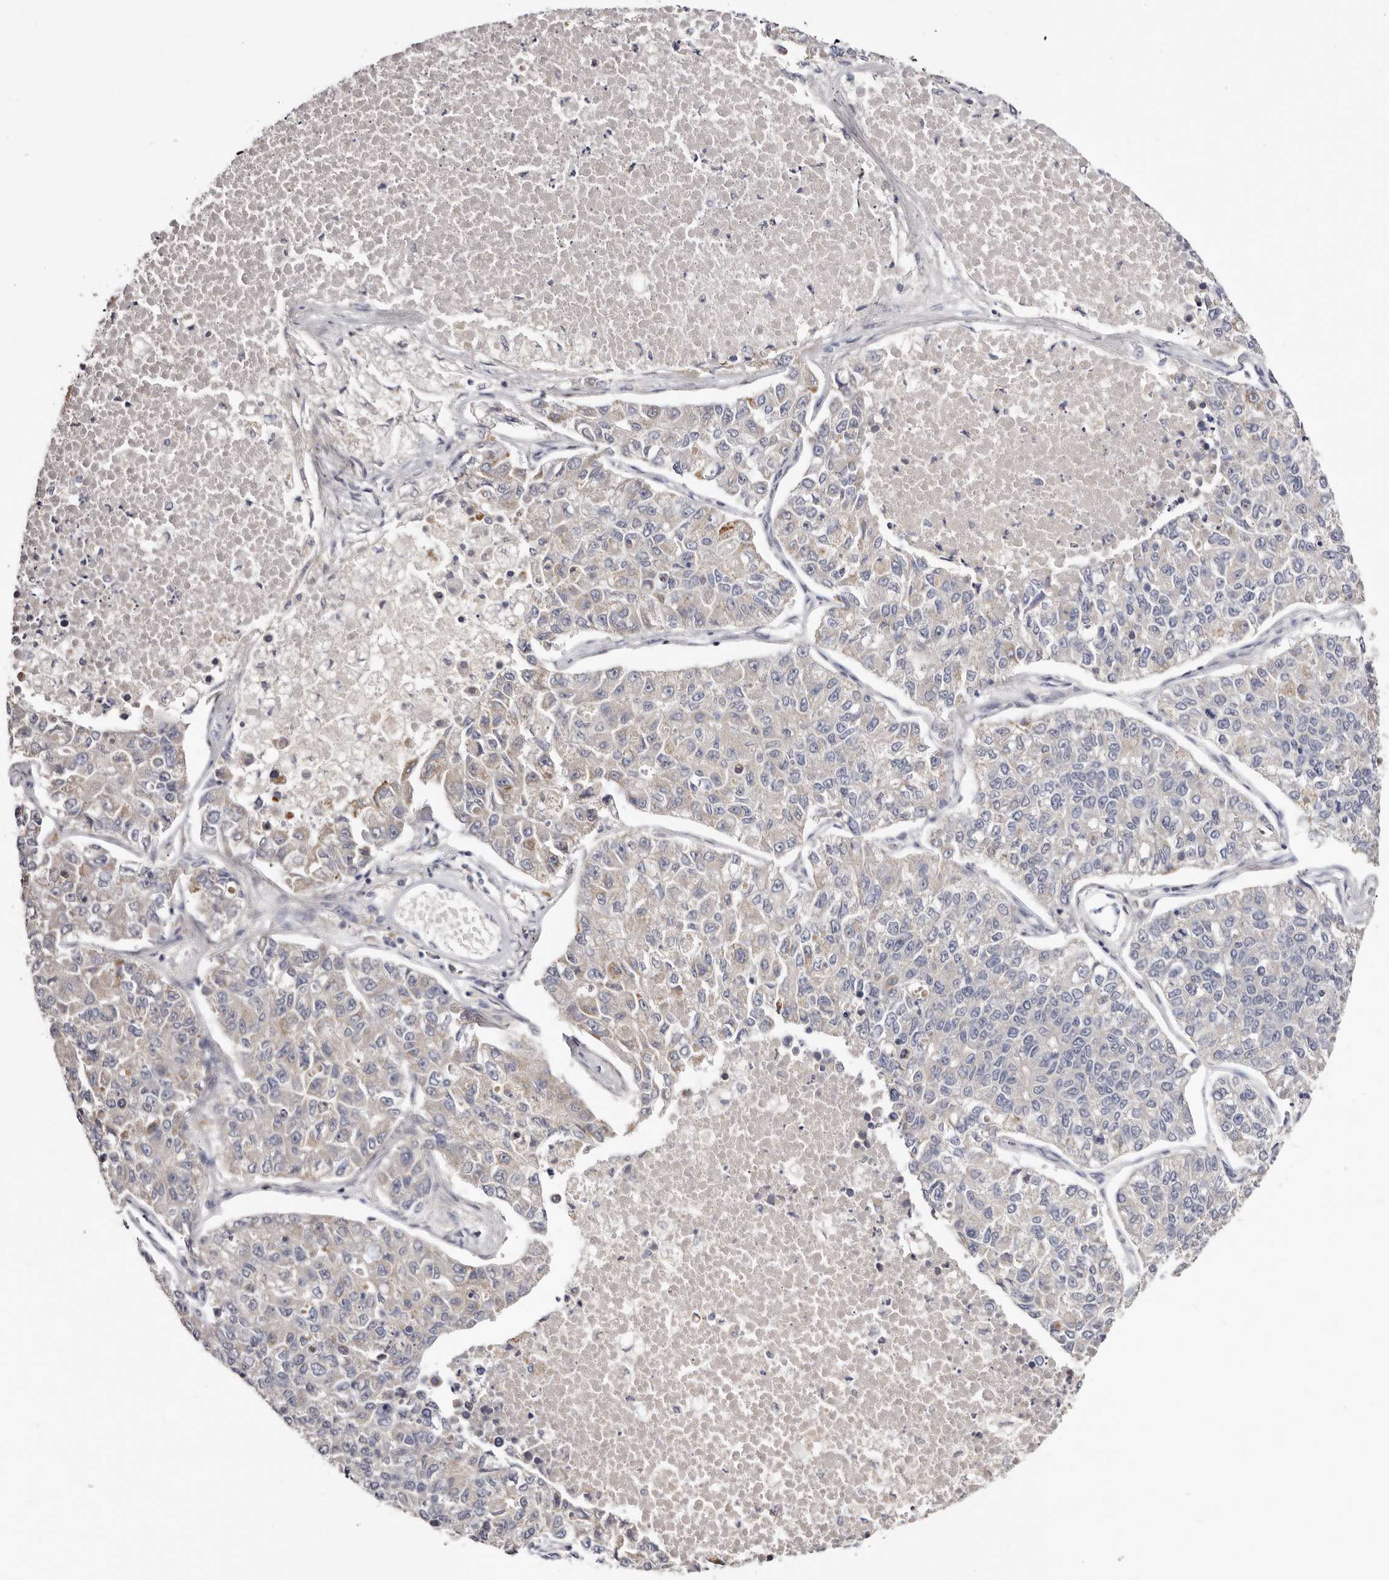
{"staining": {"intensity": "negative", "quantity": "none", "location": "none"}, "tissue": "lung cancer", "cell_type": "Tumor cells", "image_type": "cancer", "snomed": [{"axis": "morphology", "description": "Adenocarcinoma, NOS"}, {"axis": "topography", "description": "Lung"}], "caption": "This is an IHC micrograph of human adenocarcinoma (lung). There is no staining in tumor cells.", "gene": "LMLN", "patient": {"sex": "male", "age": 49}}